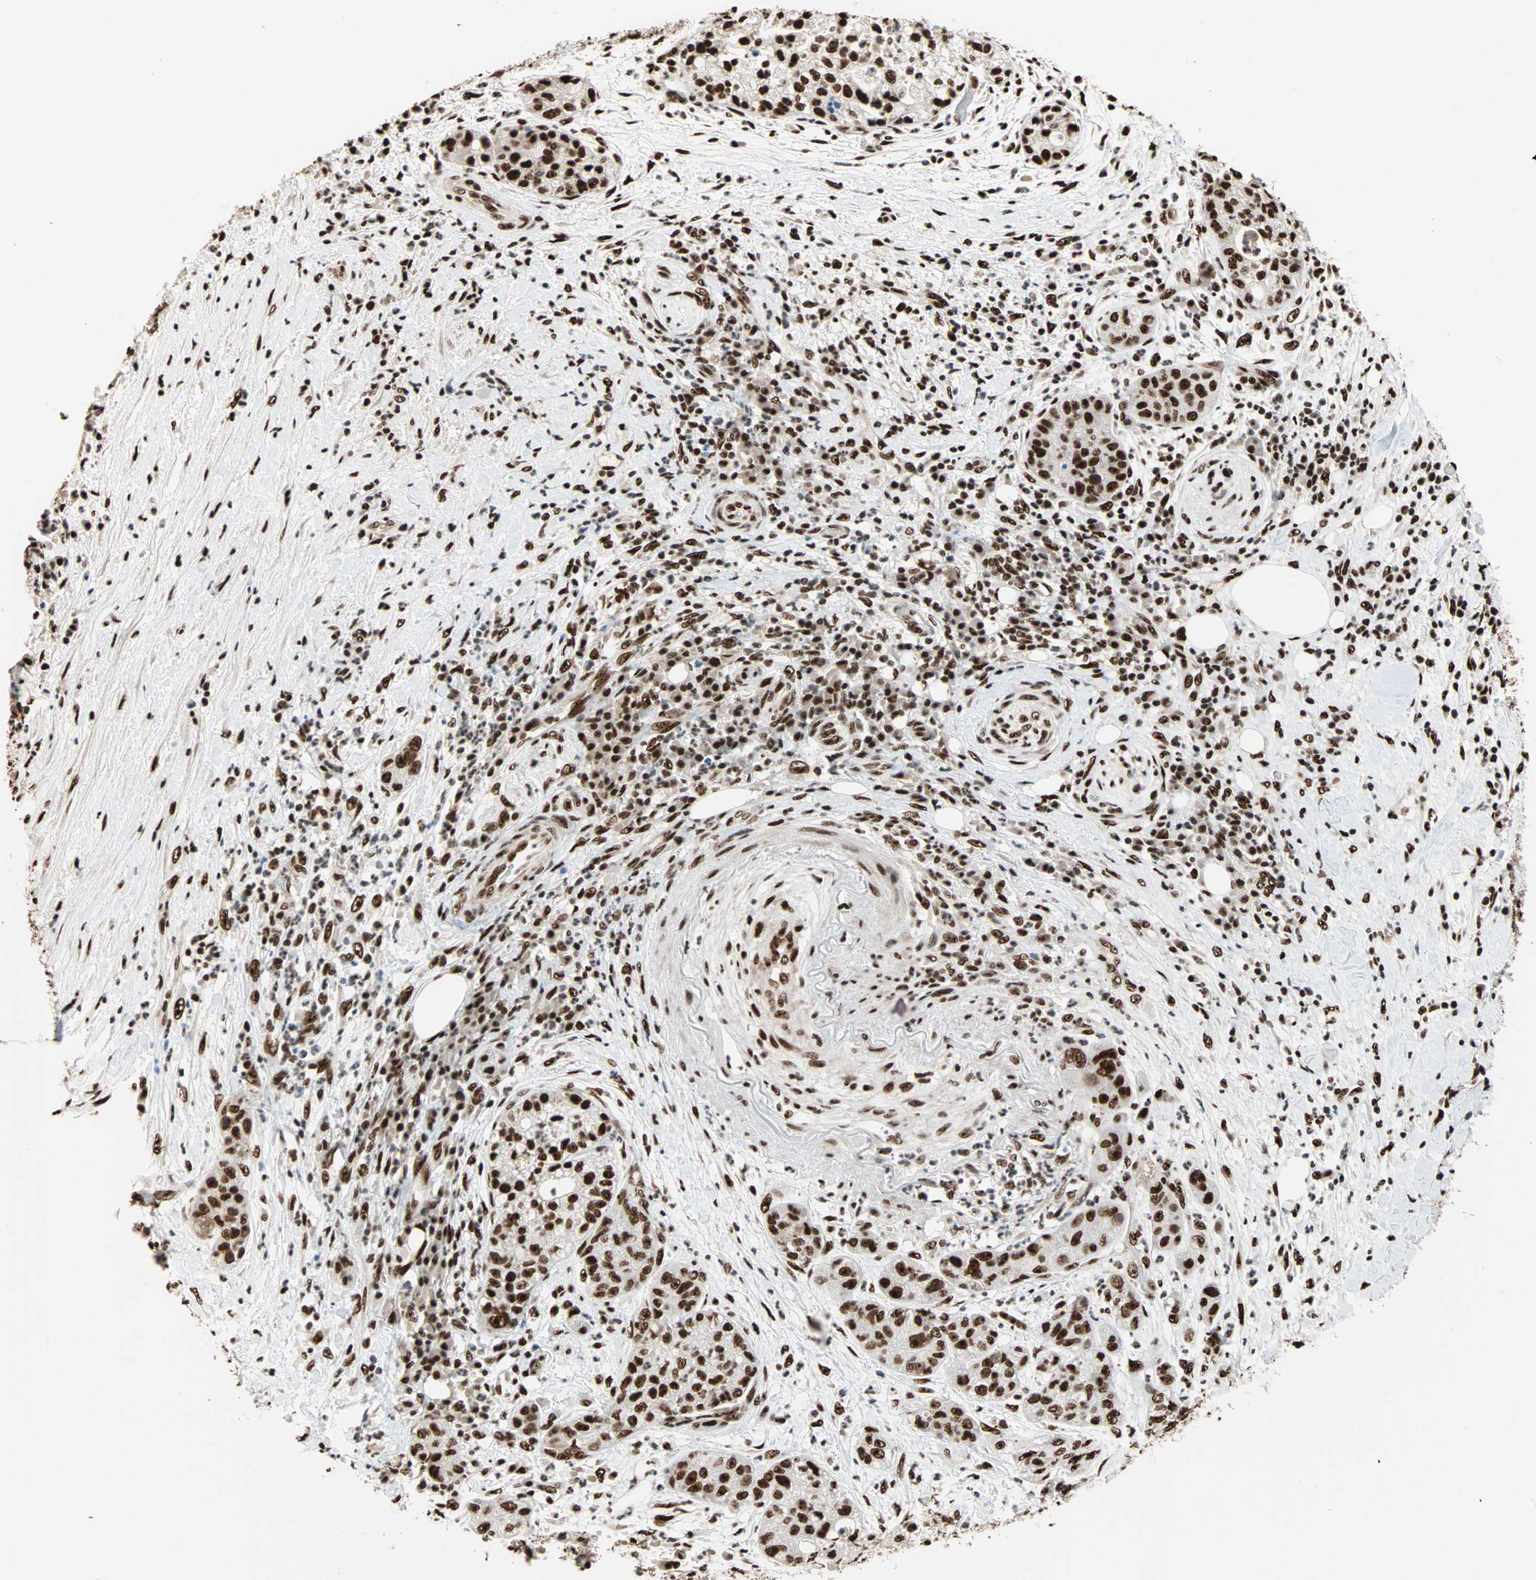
{"staining": {"intensity": "strong", "quantity": ">75%", "location": "nuclear"}, "tissue": "pancreatic cancer", "cell_type": "Tumor cells", "image_type": "cancer", "snomed": [{"axis": "morphology", "description": "Adenocarcinoma, NOS"}, {"axis": "topography", "description": "Pancreas"}], "caption": "The immunohistochemical stain highlights strong nuclear expression in tumor cells of pancreatic cancer (adenocarcinoma) tissue.", "gene": "ILF2", "patient": {"sex": "female", "age": 78}}